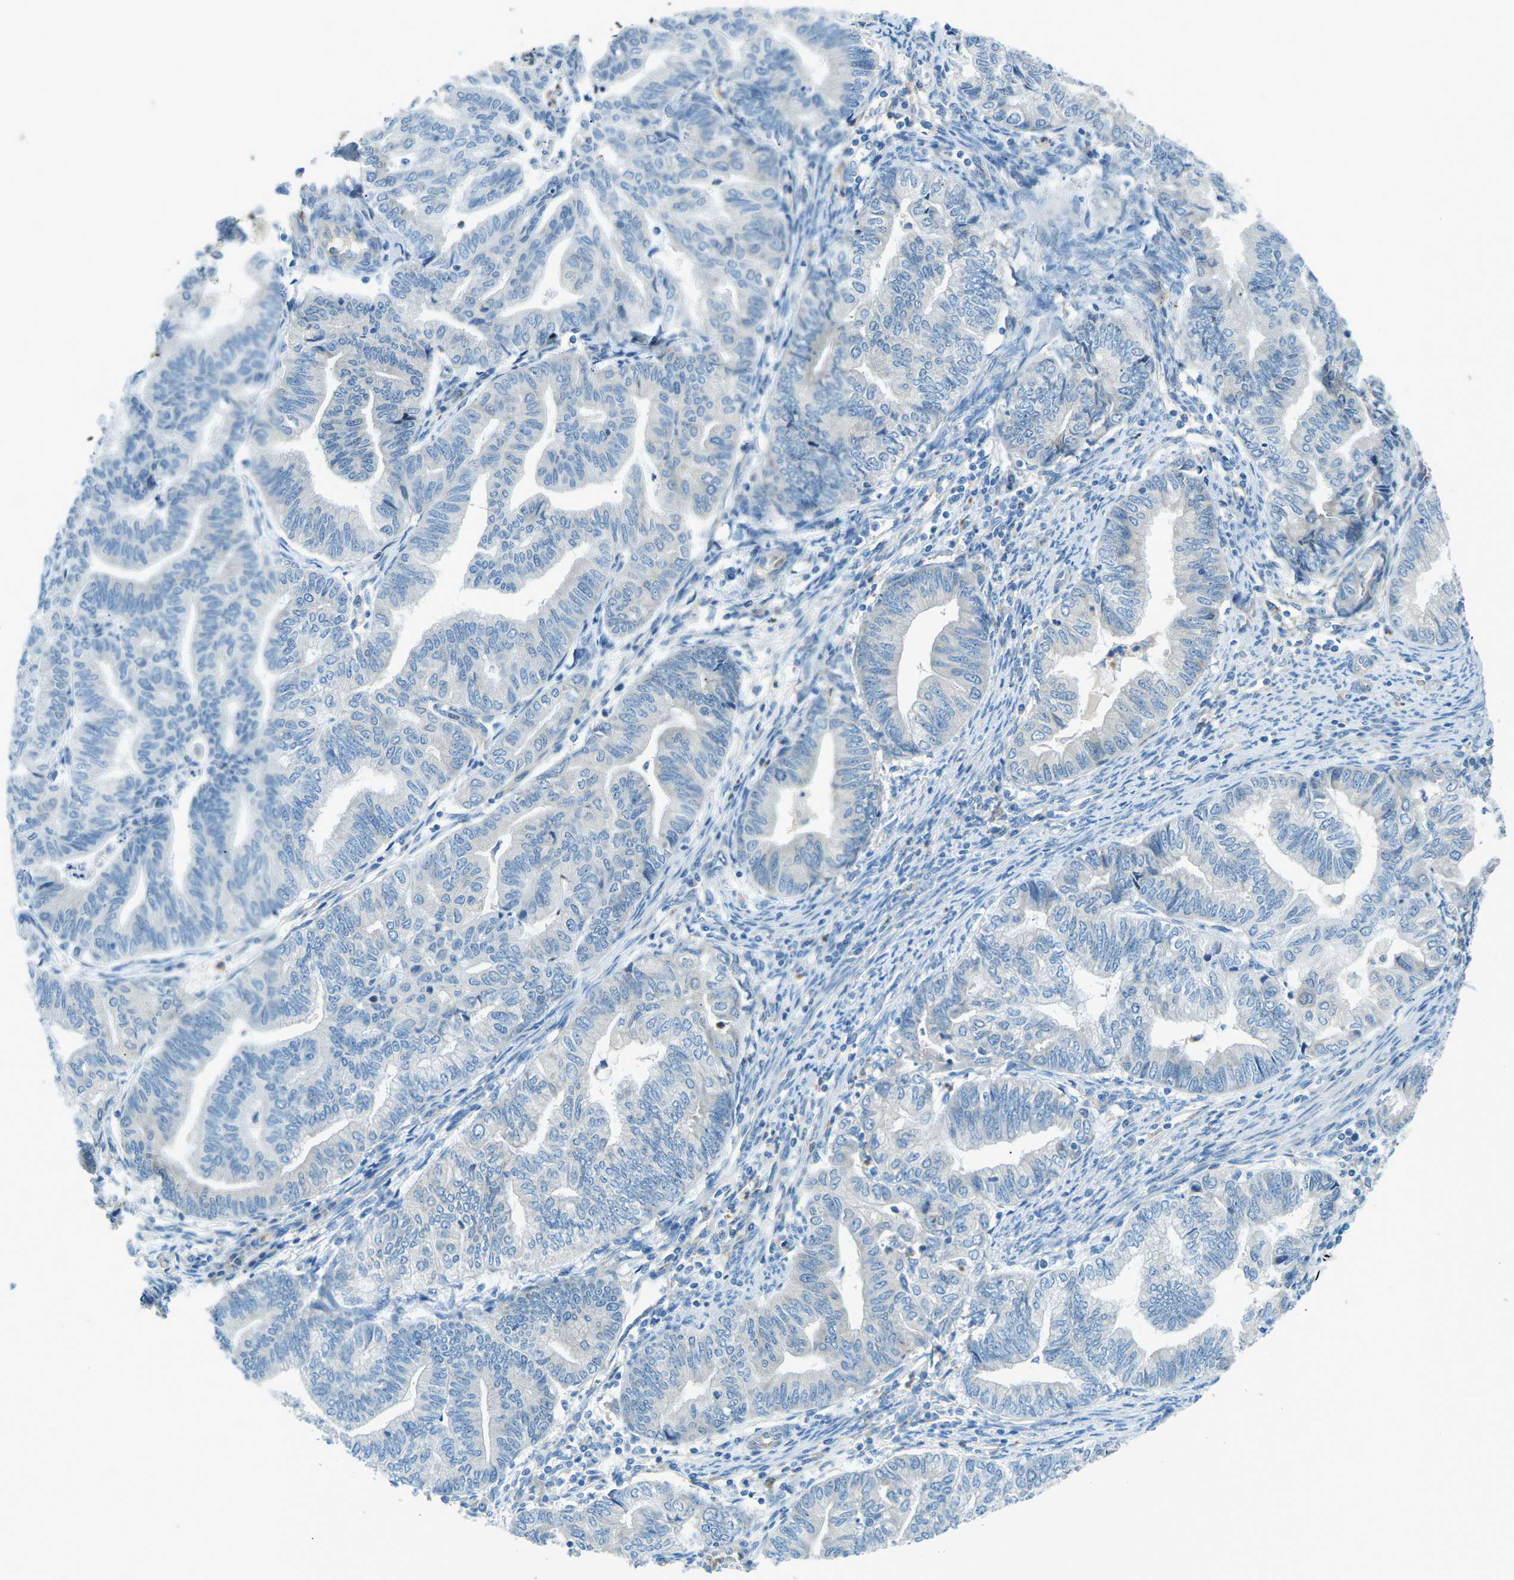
{"staining": {"intensity": "negative", "quantity": "none", "location": "none"}, "tissue": "endometrial cancer", "cell_type": "Tumor cells", "image_type": "cancer", "snomed": [{"axis": "morphology", "description": "Adenocarcinoma, NOS"}, {"axis": "topography", "description": "Endometrium"}], "caption": "DAB (3,3'-diaminobenzidine) immunohistochemical staining of adenocarcinoma (endometrial) exhibits no significant staining in tumor cells. The staining was performed using DAB (3,3'-diaminobenzidine) to visualize the protein expression in brown, while the nuclei were stained in blue with hematoxylin (Magnification: 20x).", "gene": "ZNF367", "patient": {"sex": "female", "age": 79}}